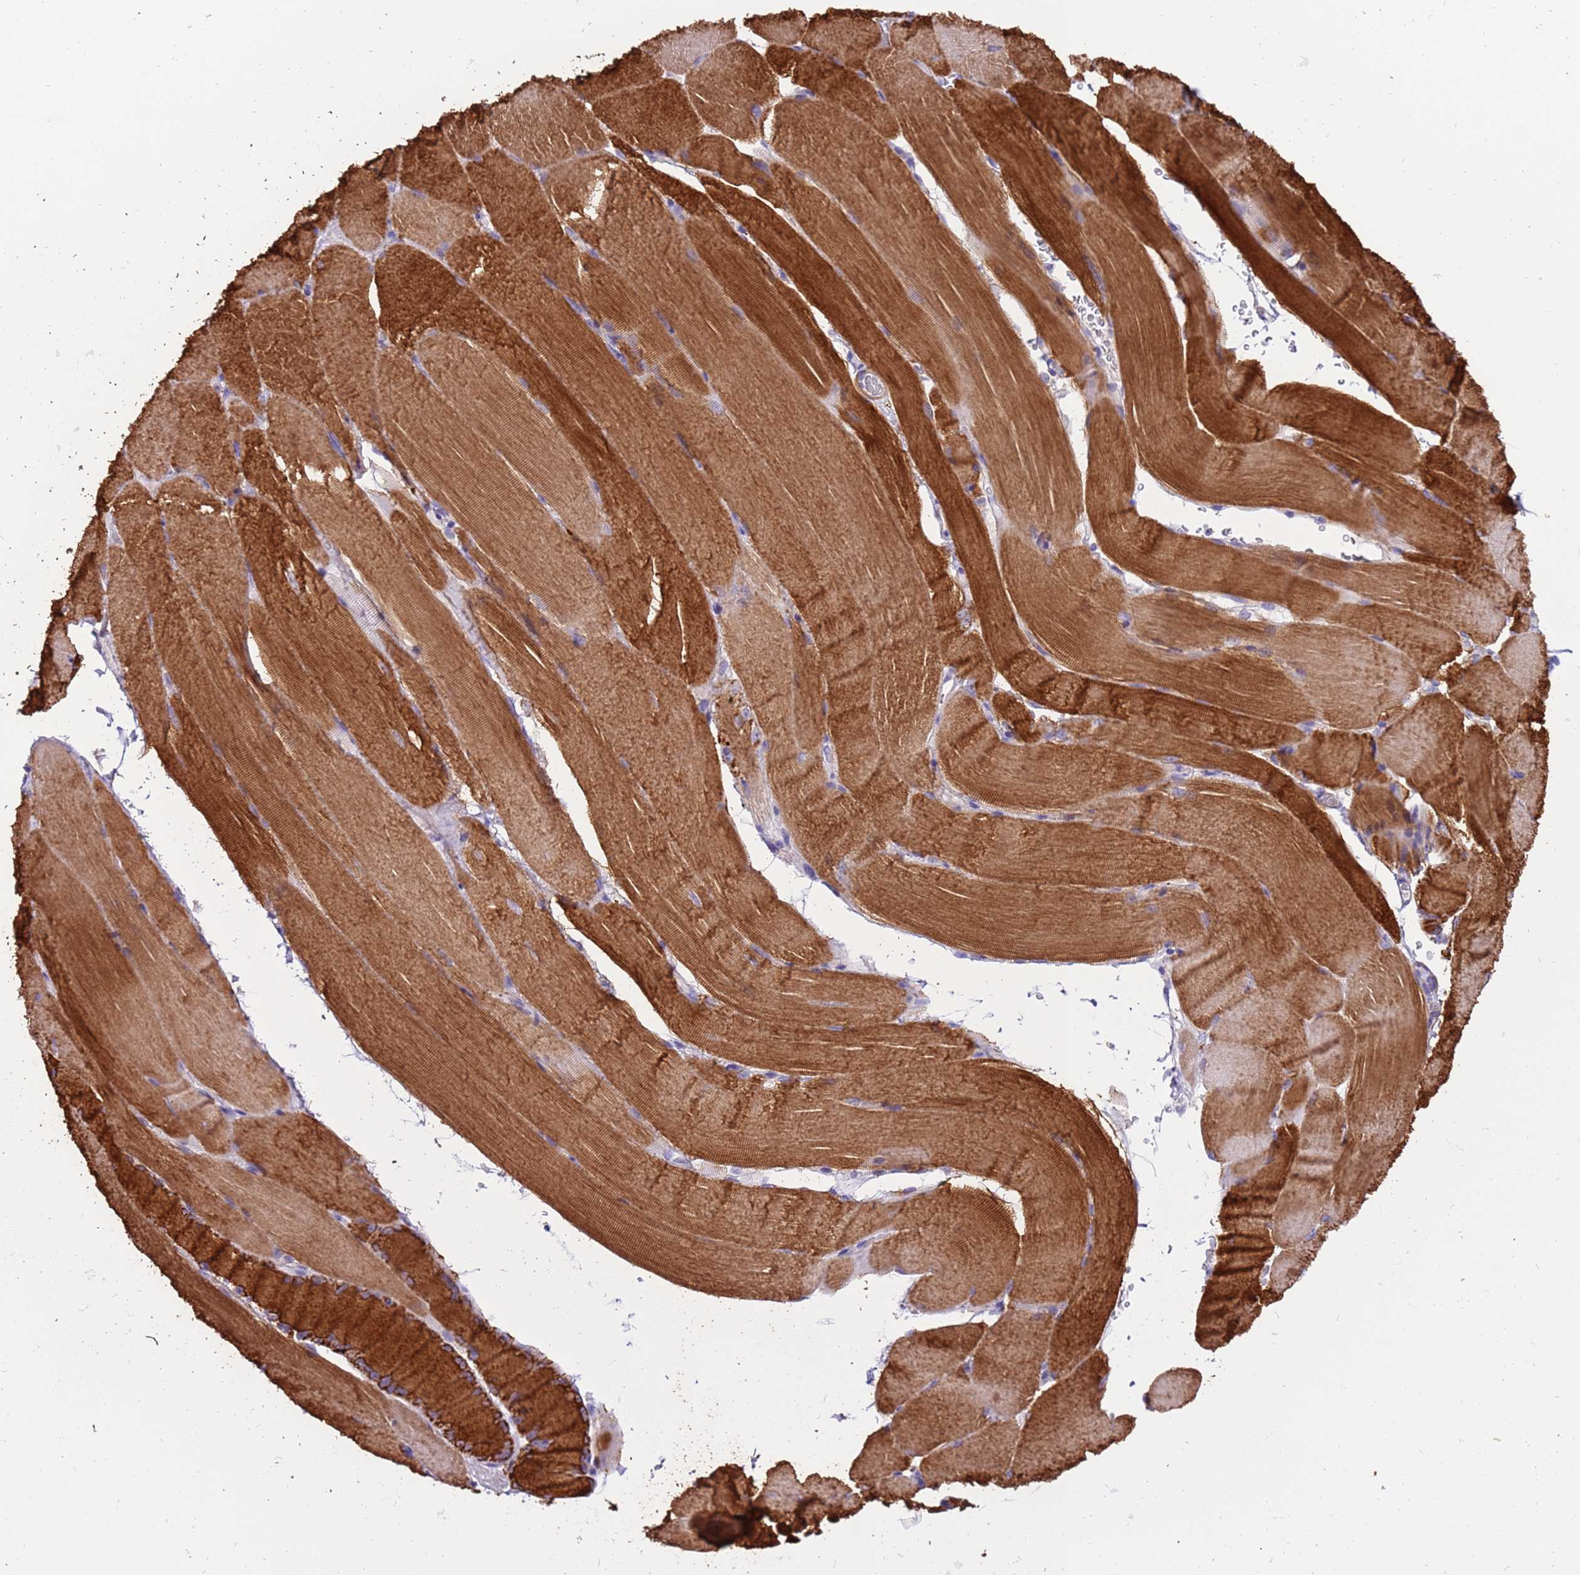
{"staining": {"intensity": "strong", "quantity": ">75%", "location": "cytoplasmic/membranous"}, "tissue": "skeletal muscle", "cell_type": "Myocytes", "image_type": "normal", "snomed": [{"axis": "morphology", "description": "Normal tissue, NOS"}, {"axis": "topography", "description": "Skeletal muscle"}, {"axis": "topography", "description": "Parathyroid gland"}], "caption": "About >75% of myocytes in unremarkable skeletal muscle exhibit strong cytoplasmic/membranous protein expression as visualized by brown immunohistochemical staining.", "gene": "PCGF2", "patient": {"sex": "female", "age": 37}}